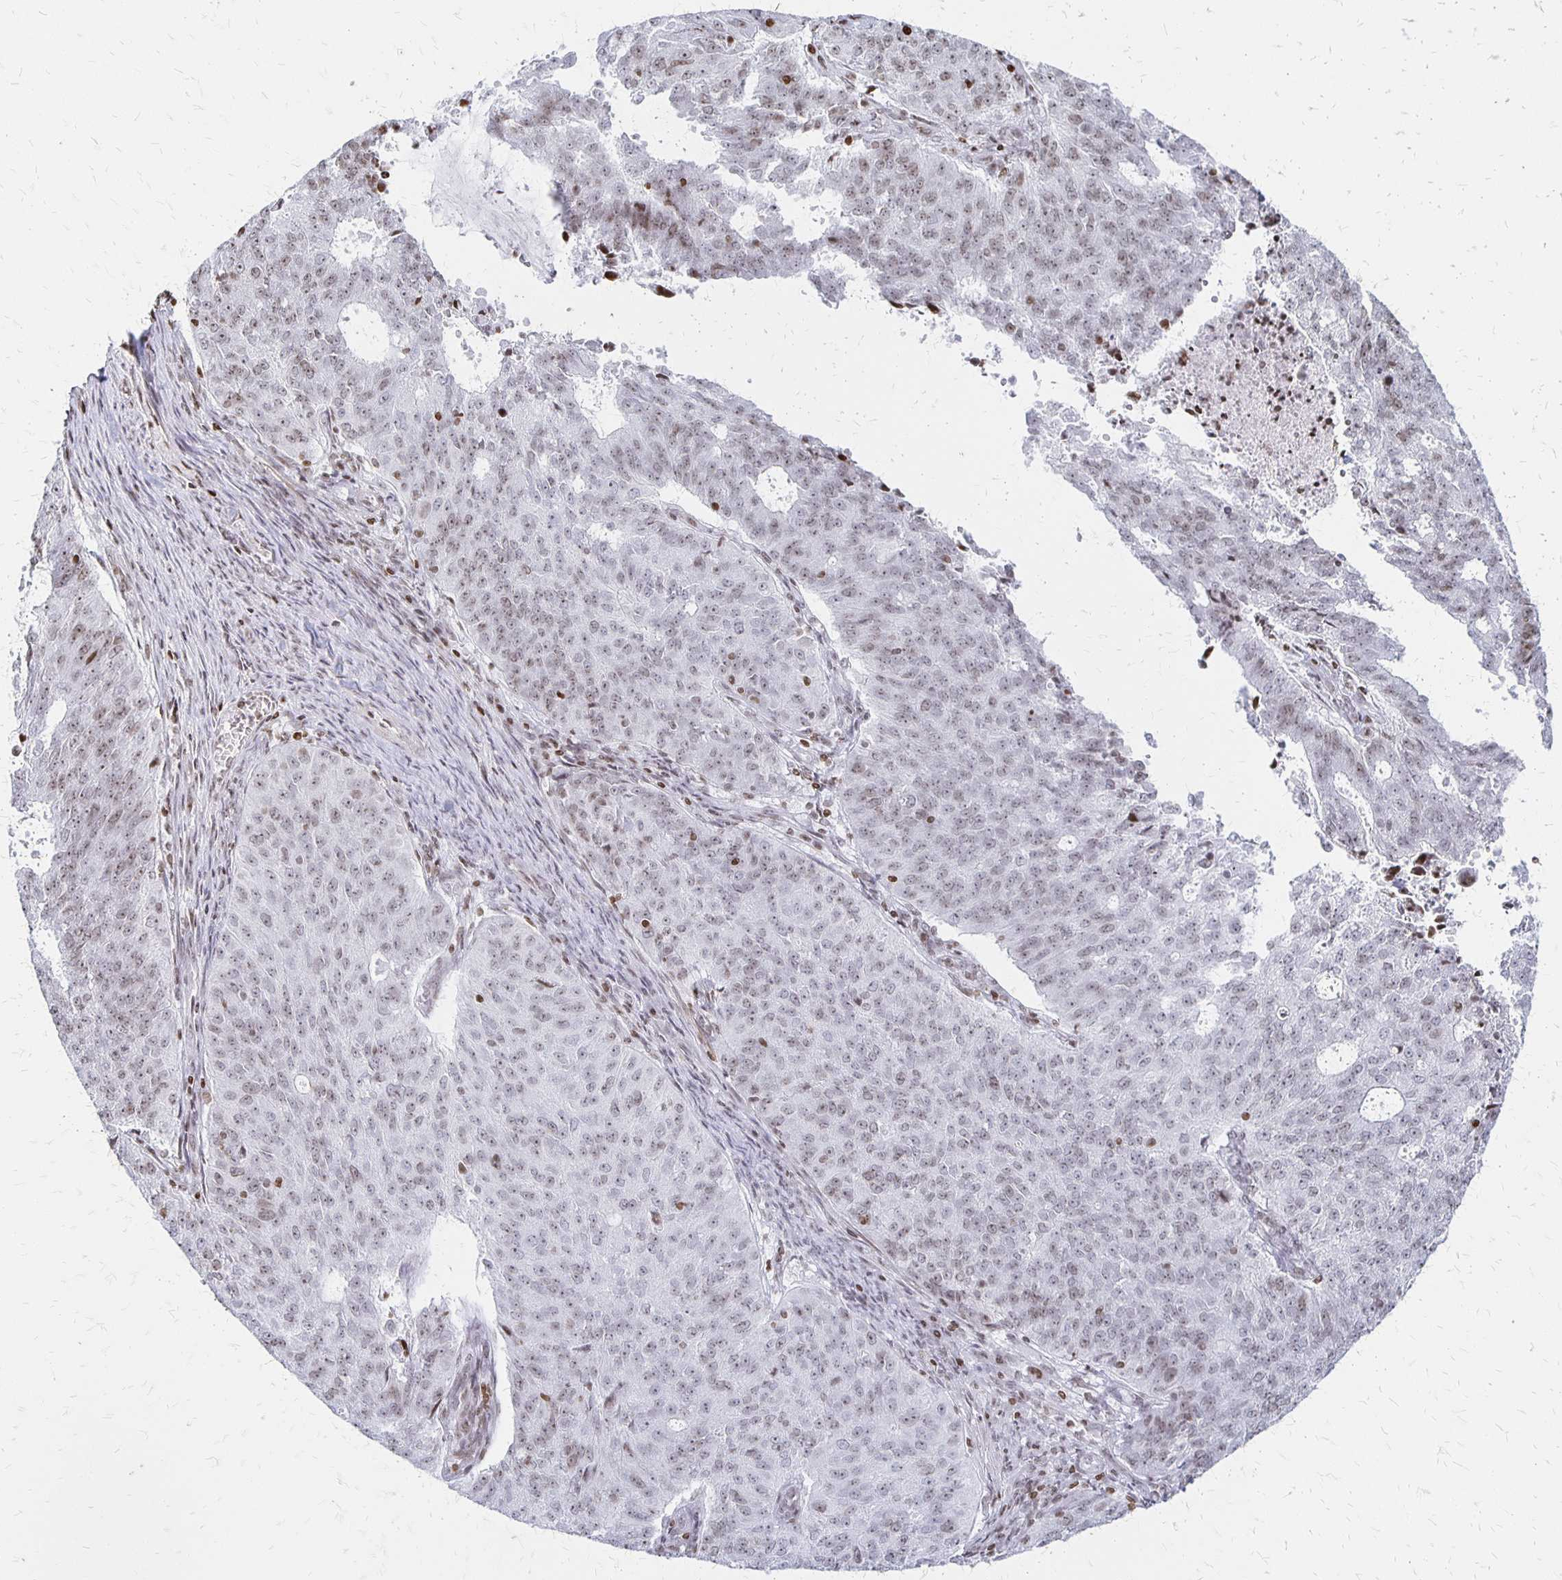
{"staining": {"intensity": "weak", "quantity": "25%-75%", "location": "nuclear"}, "tissue": "endometrial cancer", "cell_type": "Tumor cells", "image_type": "cancer", "snomed": [{"axis": "morphology", "description": "Adenocarcinoma, NOS"}, {"axis": "topography", "description": "Endometrium"}], "caption": "This micrograph reveals IHC staining of human adenocarcinoma (endometrial), with low weak nuclear staining in approximately 25%-75% of tumor cells.", "gene": "ZNF280C", "patient": {"sex": "female", "age": 82}}